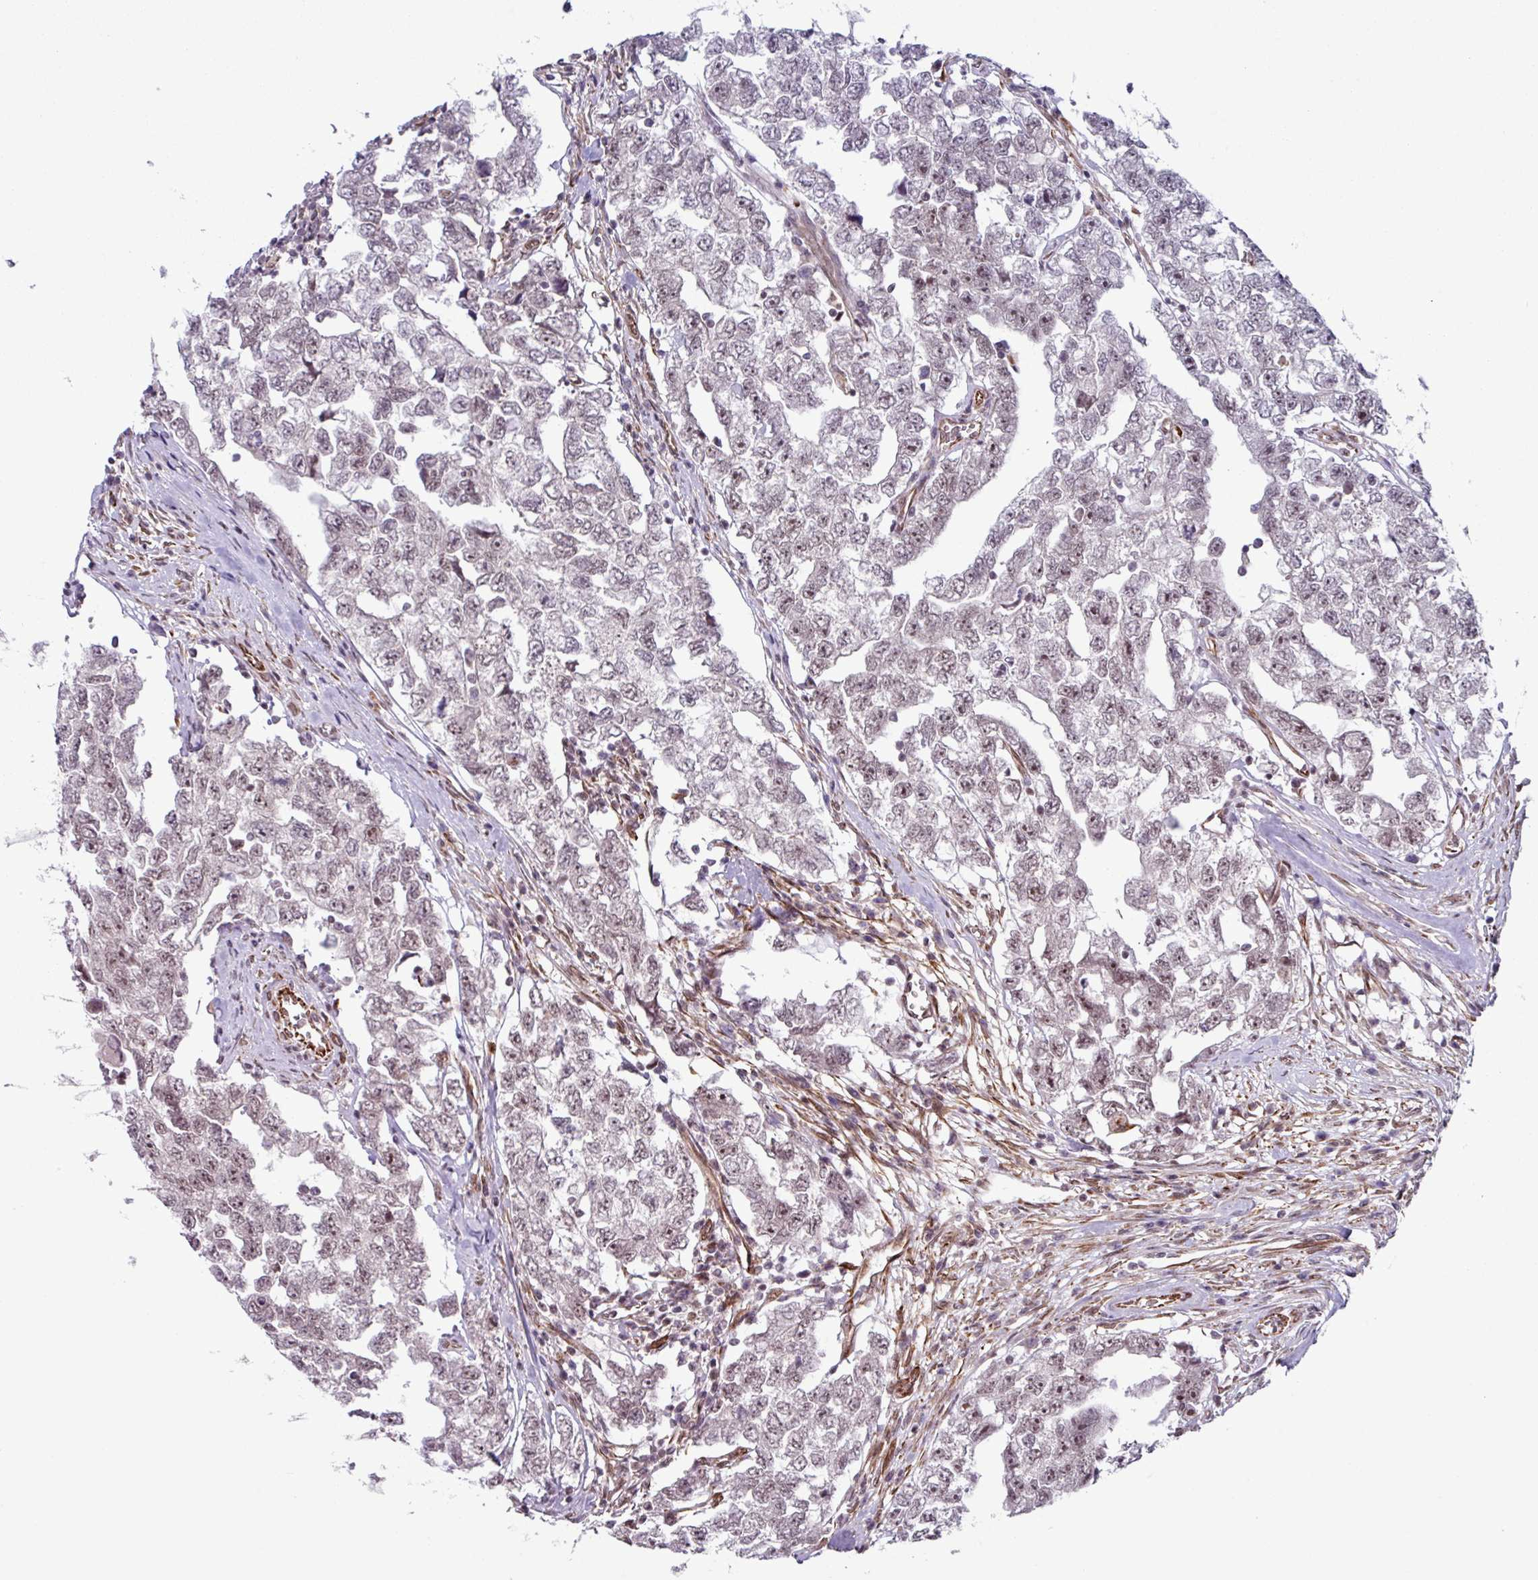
{"staining": {"intensity": "weak", "quantity": "25%-75%", "location": "nuclear"}, "tissue": "testis cancer", "cell_type": "Tumor cells", "image_type": "cancer", "snomed": [{"axis": "morphology", "description": "Carcinoma, Embryonal, NOS"}, {"axis": "topography", "description": "Testis"}], "caption": "This is a micrograph of IHC staining of testis cancer (embryonal carcinoma), which shows weak positivity in the nuclear of tumor cells.", "gene": "CHD3", "patient": {"sex": "male", "age": 22}}